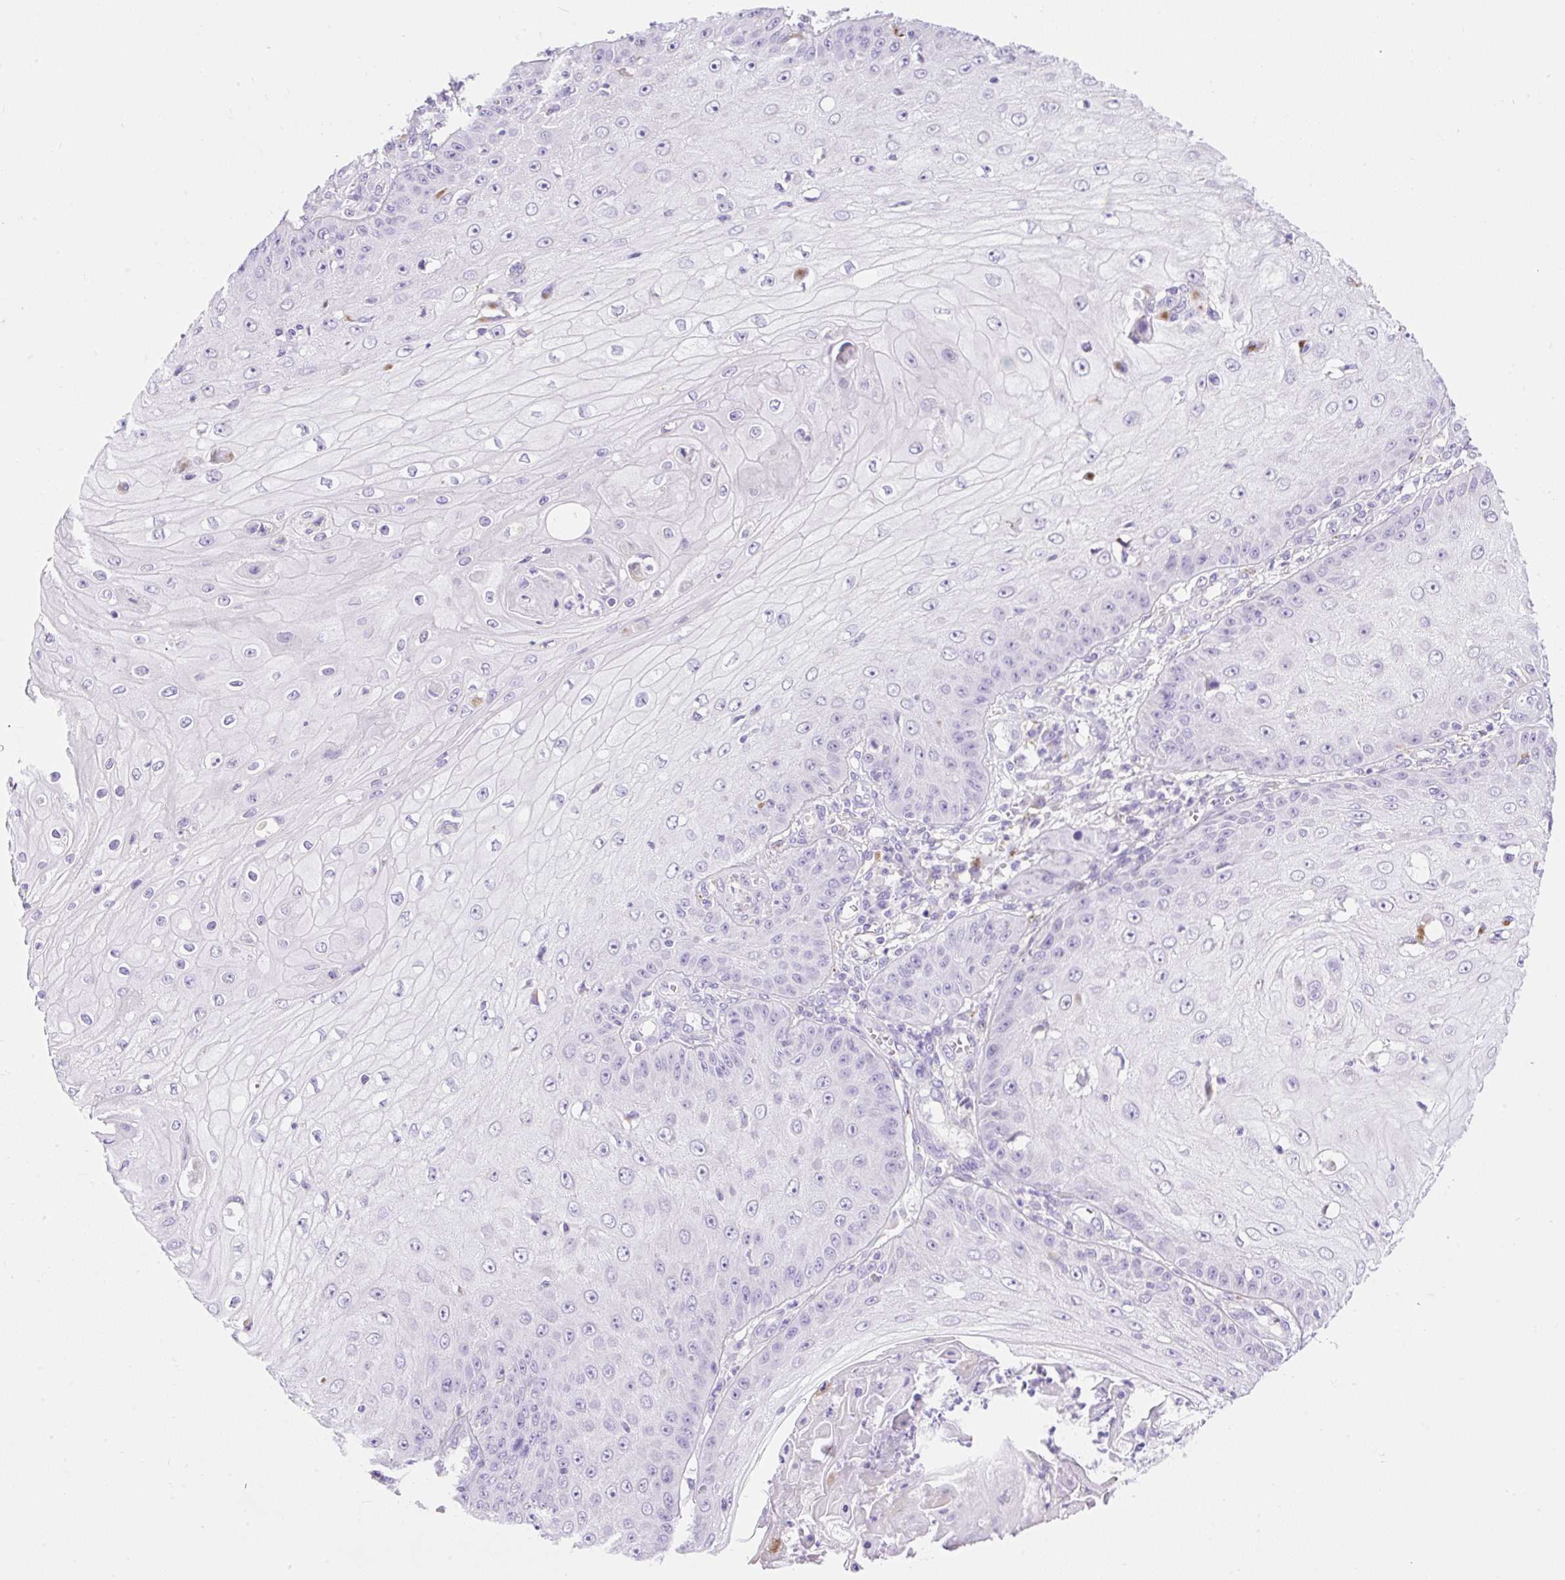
{"staining": {"intensity": "negative", "quantity": "none", "location": "none"}, "tissue": "skin cancer", "cell_type": "Tumor cells", "image_type": "cancer", "snomed": [{"axis": "morphology", "description": "Squamous cell carcinoma, NOS"}, {"axis": "topography", "description": "Skin"}], "caption": "Skin cancer (squamous cell carcinoma) was stained to show a protein in brown. There is no significant positivity in tumor cells. (DAB immunohistochemistry with hematoxylin counter stain).", "gene": "HEXB", "patient": {"sex": "male", "age": 70}}